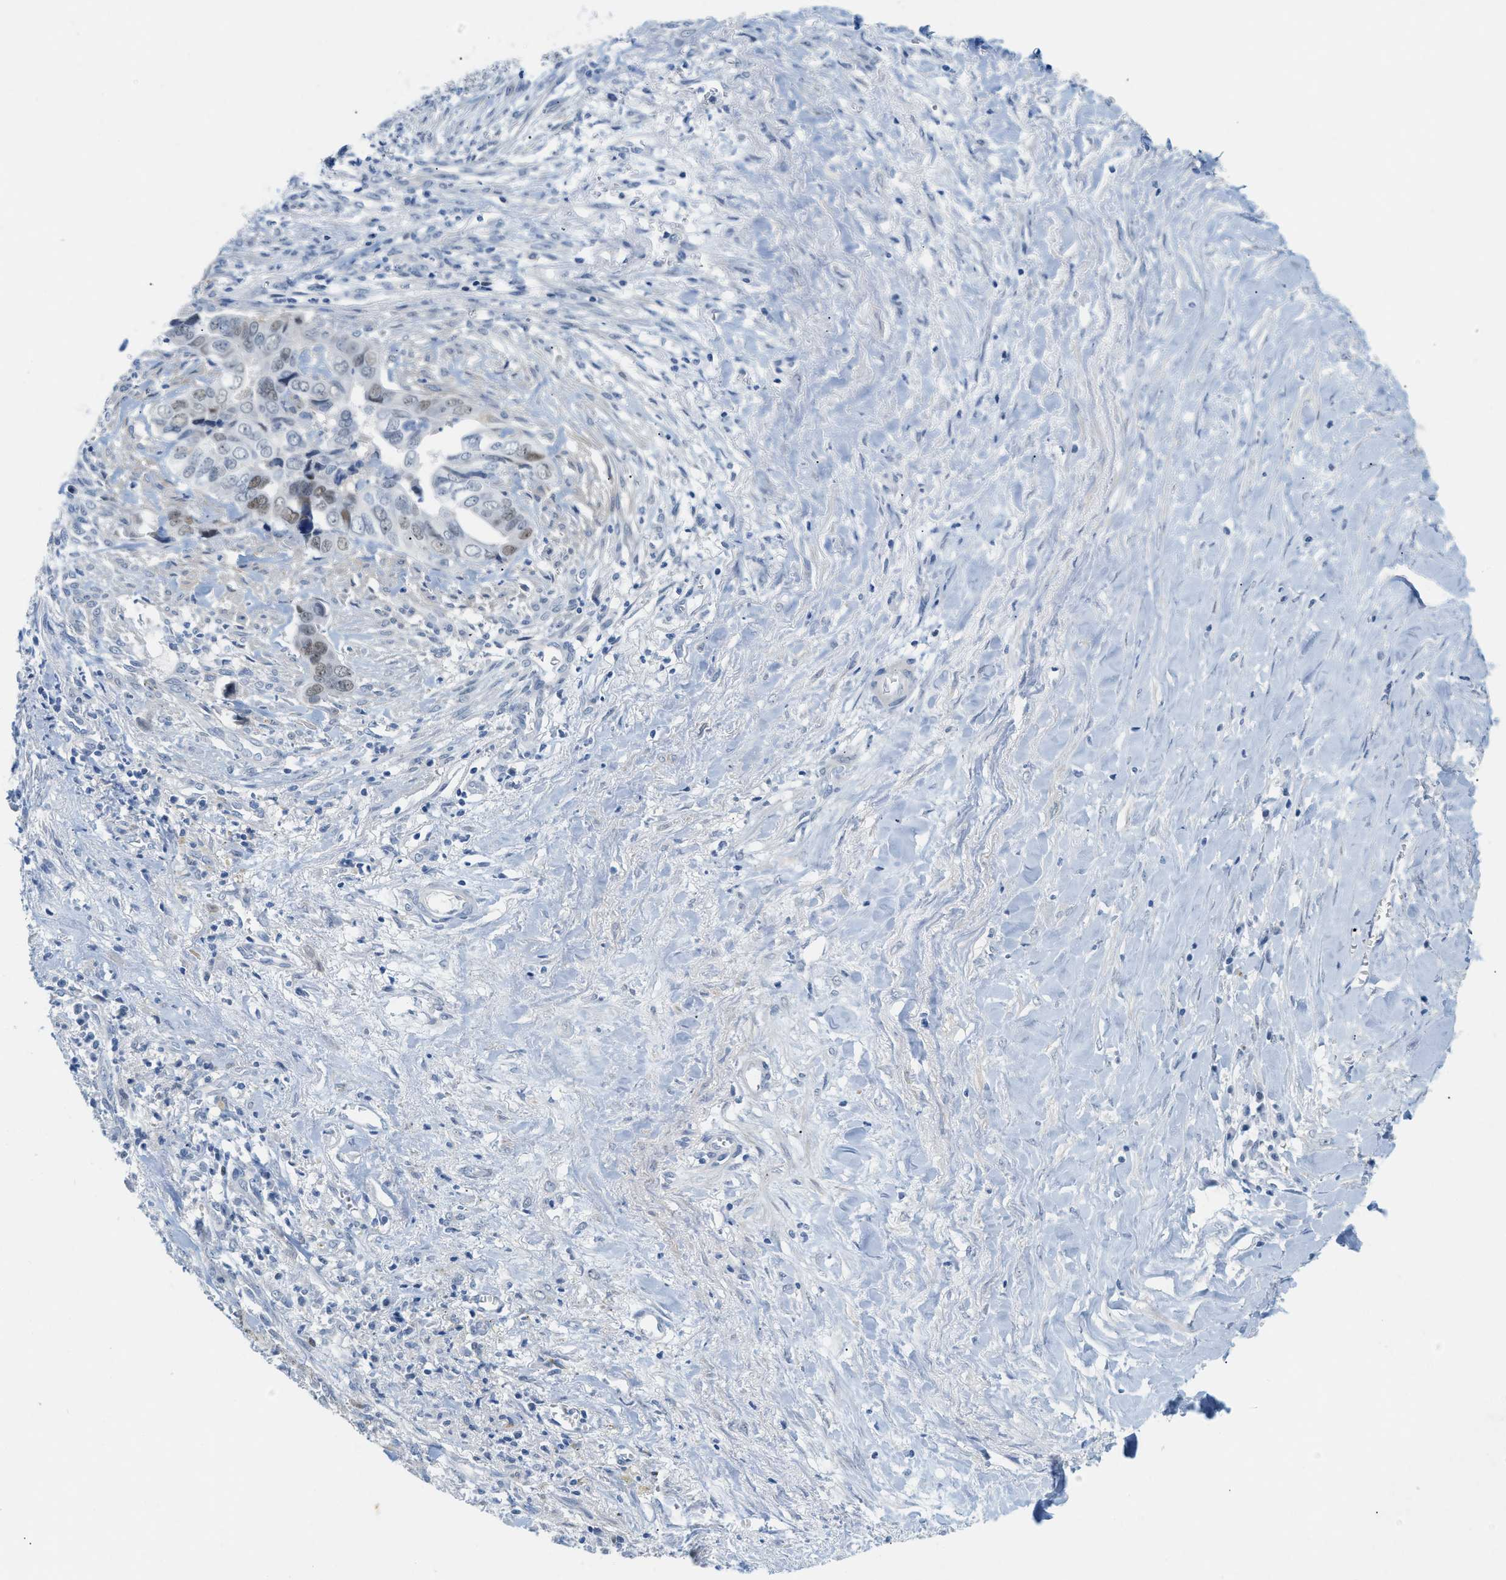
{"staining": {"intensity": "moderate", "quantity": "<25%", "location": "nuclear"}, "tissue": "liver cancer", "cell_type": "Tumor cells", "image_type": "cancer", "snomed": [{"axis": "morphology", "description": "Cholangiocarcinoma"}, {"axis": "topography", "description": "Liver"}], "caption": "Protein analysis of liver cholangiocarcinoma tissue reveals moderate nuclear positivity in approximately <25% of tumor cells.", "gene": "HLTF", "patient": {"sex": "female", "age": 79}}